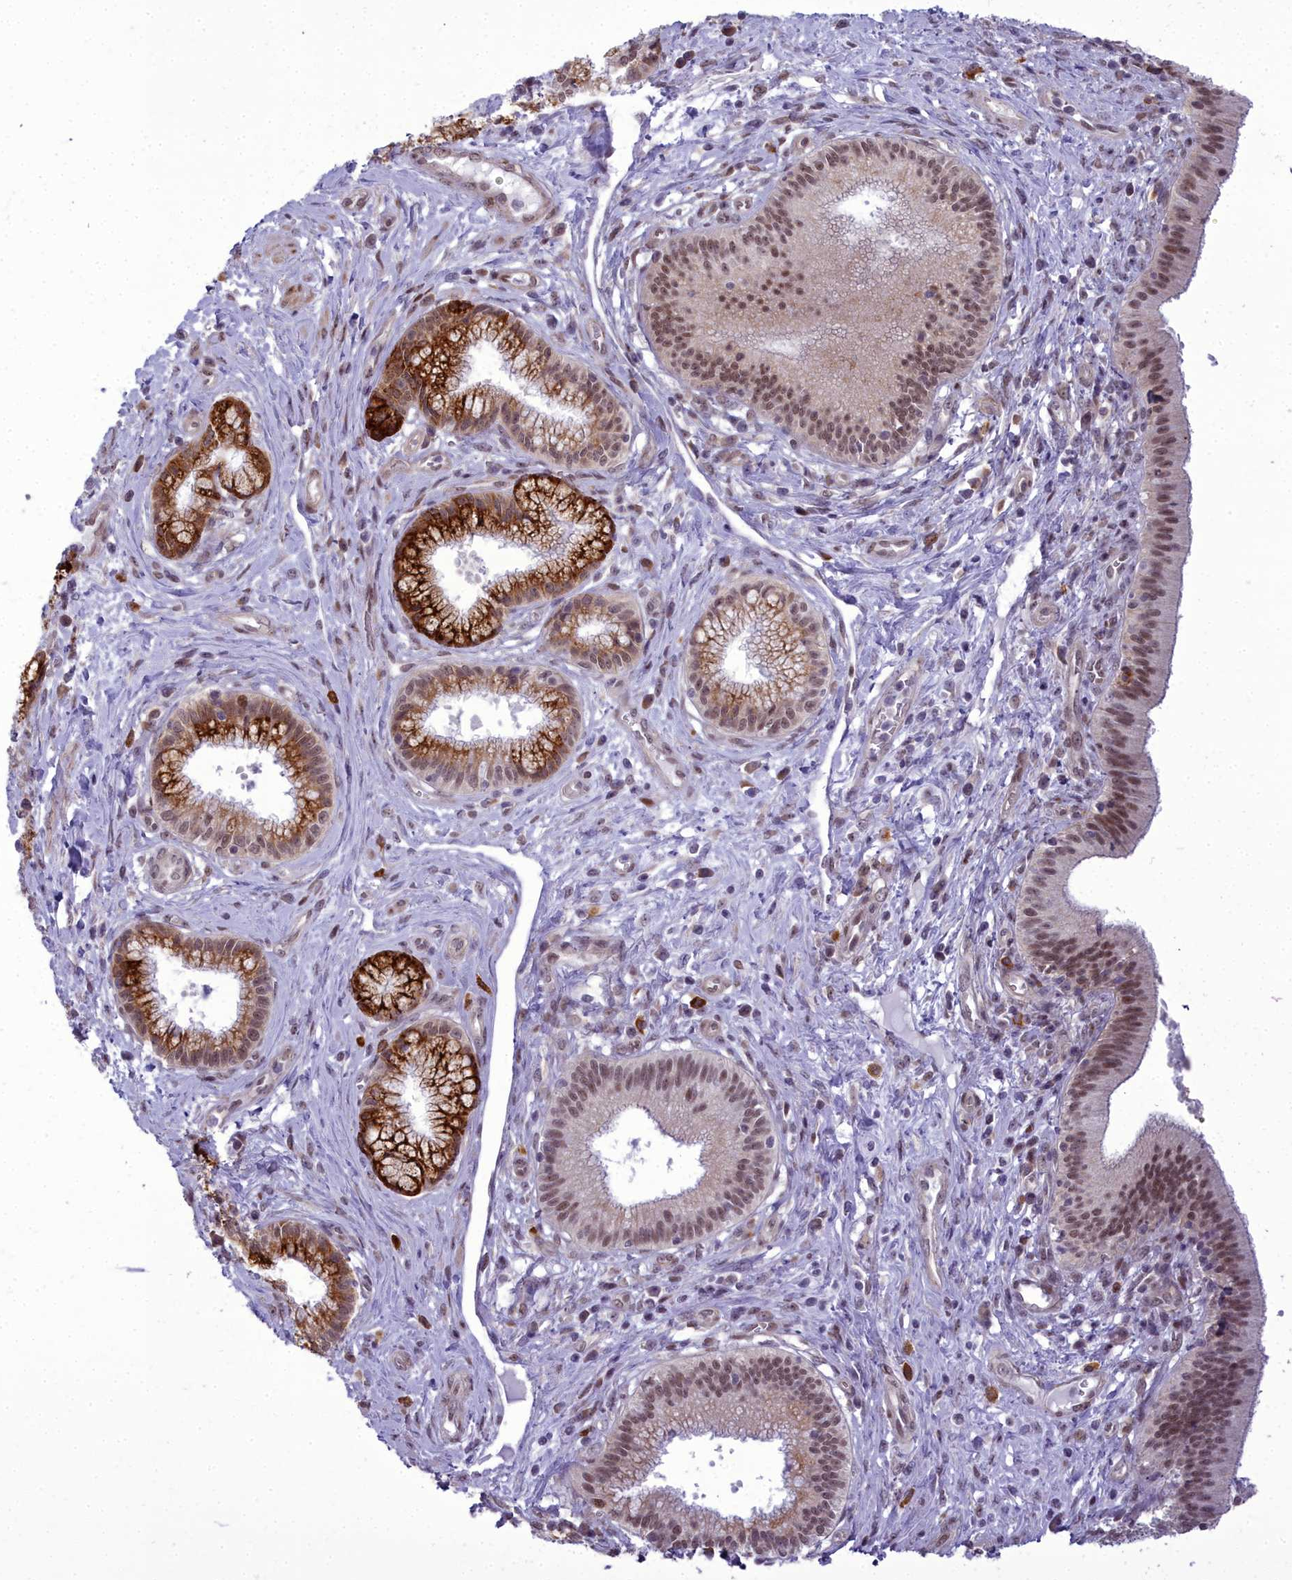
{"staining": {"intensity": "strong", "quantity": ">75%", "location": "cytoplasmic/membranous,nuclear"}, "tissue": "pancreatic cancer", "cell_type": "Tumor cells", "image_type": "cancer", "snomed": [{"axis": "morphology", "description": "Adenocarcinoma, NOS"}, {"axis": "topography", "description": "Pancreas"}], "caption": "Protein analysis of adenocarcinoma (pancreatic) tissue shows strong cytoplasmic/membranous and nuclear positivity in about >75% of tumor cells.", "gene": "CEACAM19", "patient": {"sex": "male", "age": 72}}